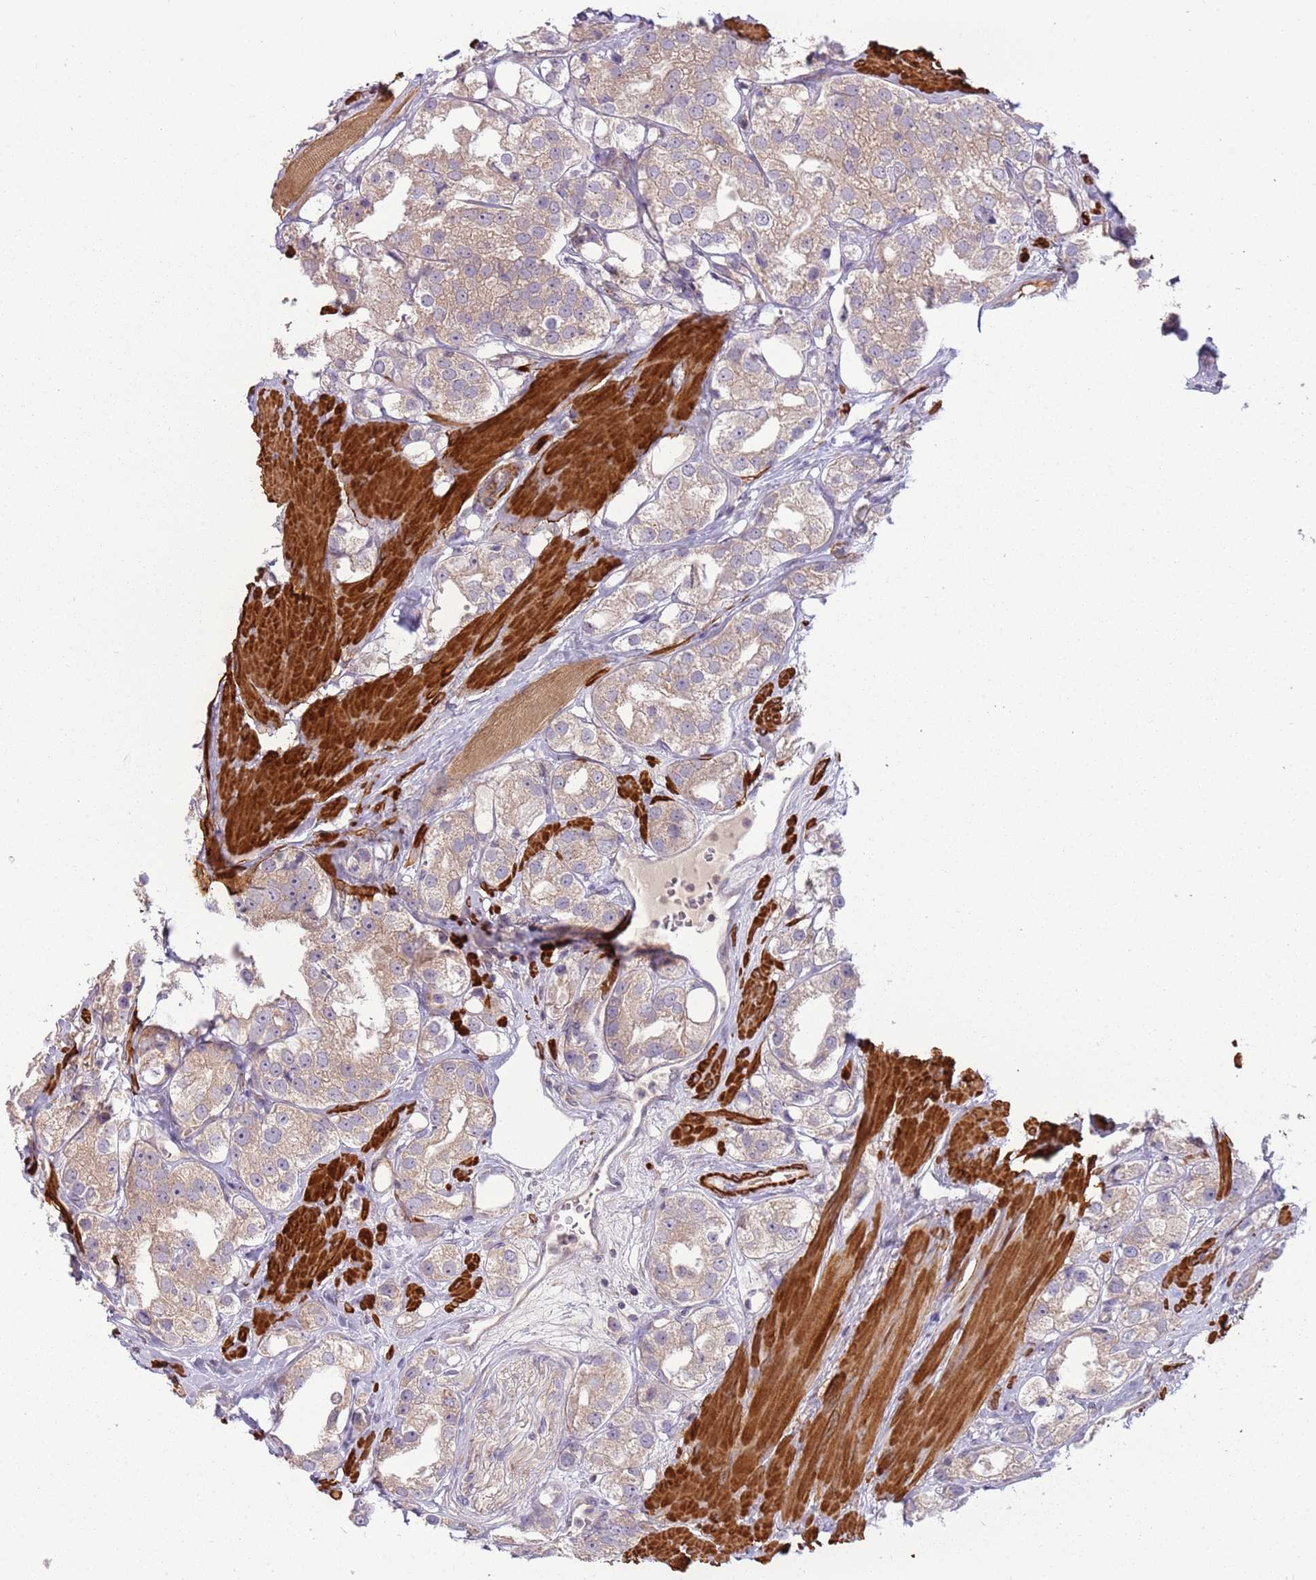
{"staining": {"intensity": "weak", "quantity": ">75%", "location": "cytoplasmic/membranous"}, "tissue": "prostate cancer", "cell_type": "Tumor cells", "image_type": "cancer", "snomed": [{"axis": "morphology", "description": "Adenocarcinoma, NOS"}, {"axis": "topography", "description": "Prostate"}], "caption": "Prostate adenocarcinoma was stained to show a protein in brown. There is low levels of weak cytoplasmic/membranous expression in approximately >75% of tumor cells.", "gene": "RNF128", "patient": {"sex": "male", "age": 79}}